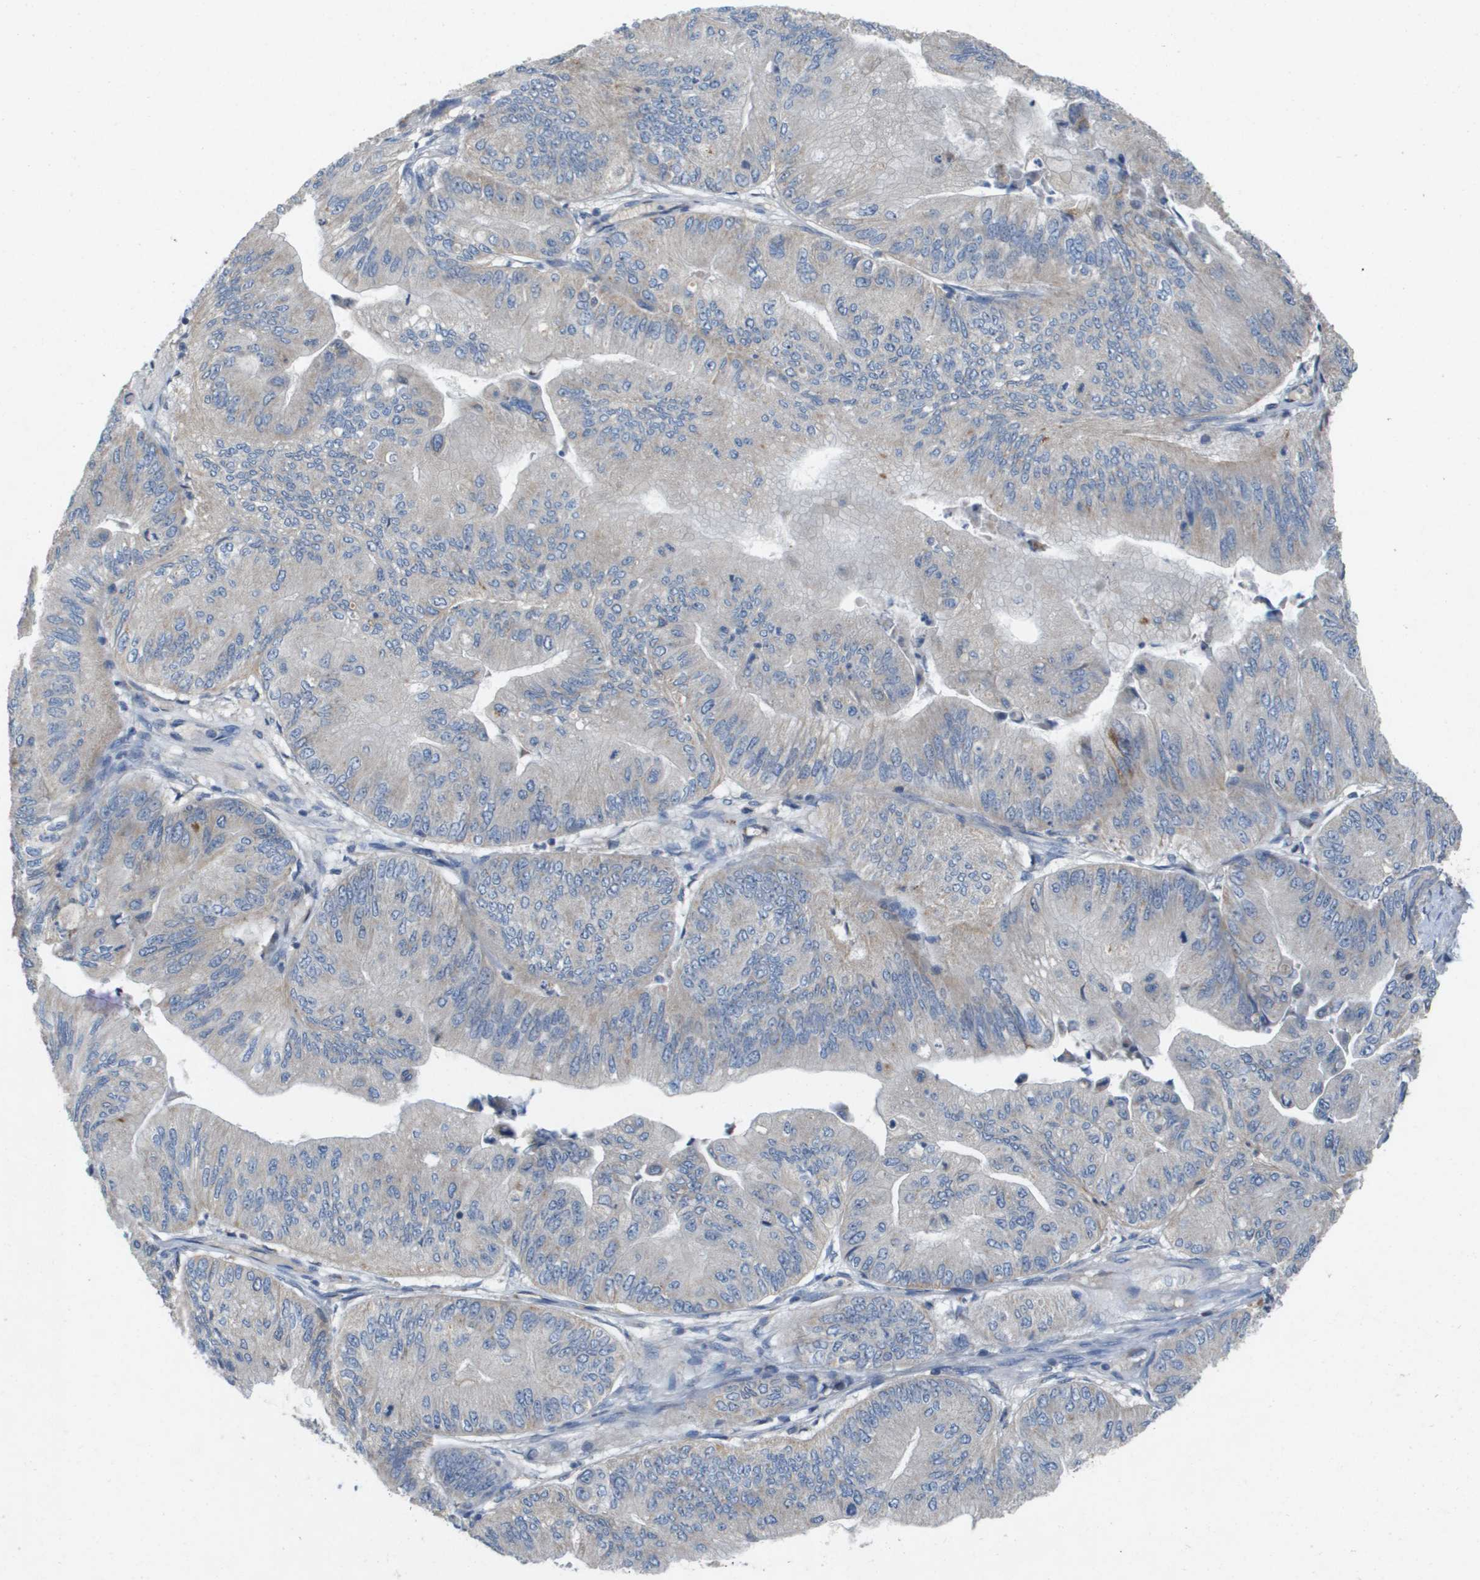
{"staining": {"intensity": "negative", "quantity": "none", "location": "none"}, "tissue": "ovarian cancer", "cell_type": "Tumor cells", "image_type": "cancer", "snomed": [{"axis": "morphology", "description": "Cystadenocarcinoma, mucinous, NOS"}, {"axis": "topography", "description": "Ovary"}], "caption": "Tumor cells show no significant protein positivity in mucinous cystadenocarcinoma (ovarian). (DAB (3,3'-diaminobenzidine) immunohistochemistry, high magnification).", "gene": "B3GNT5", "patient": {"sex": "female", "age": 61}}